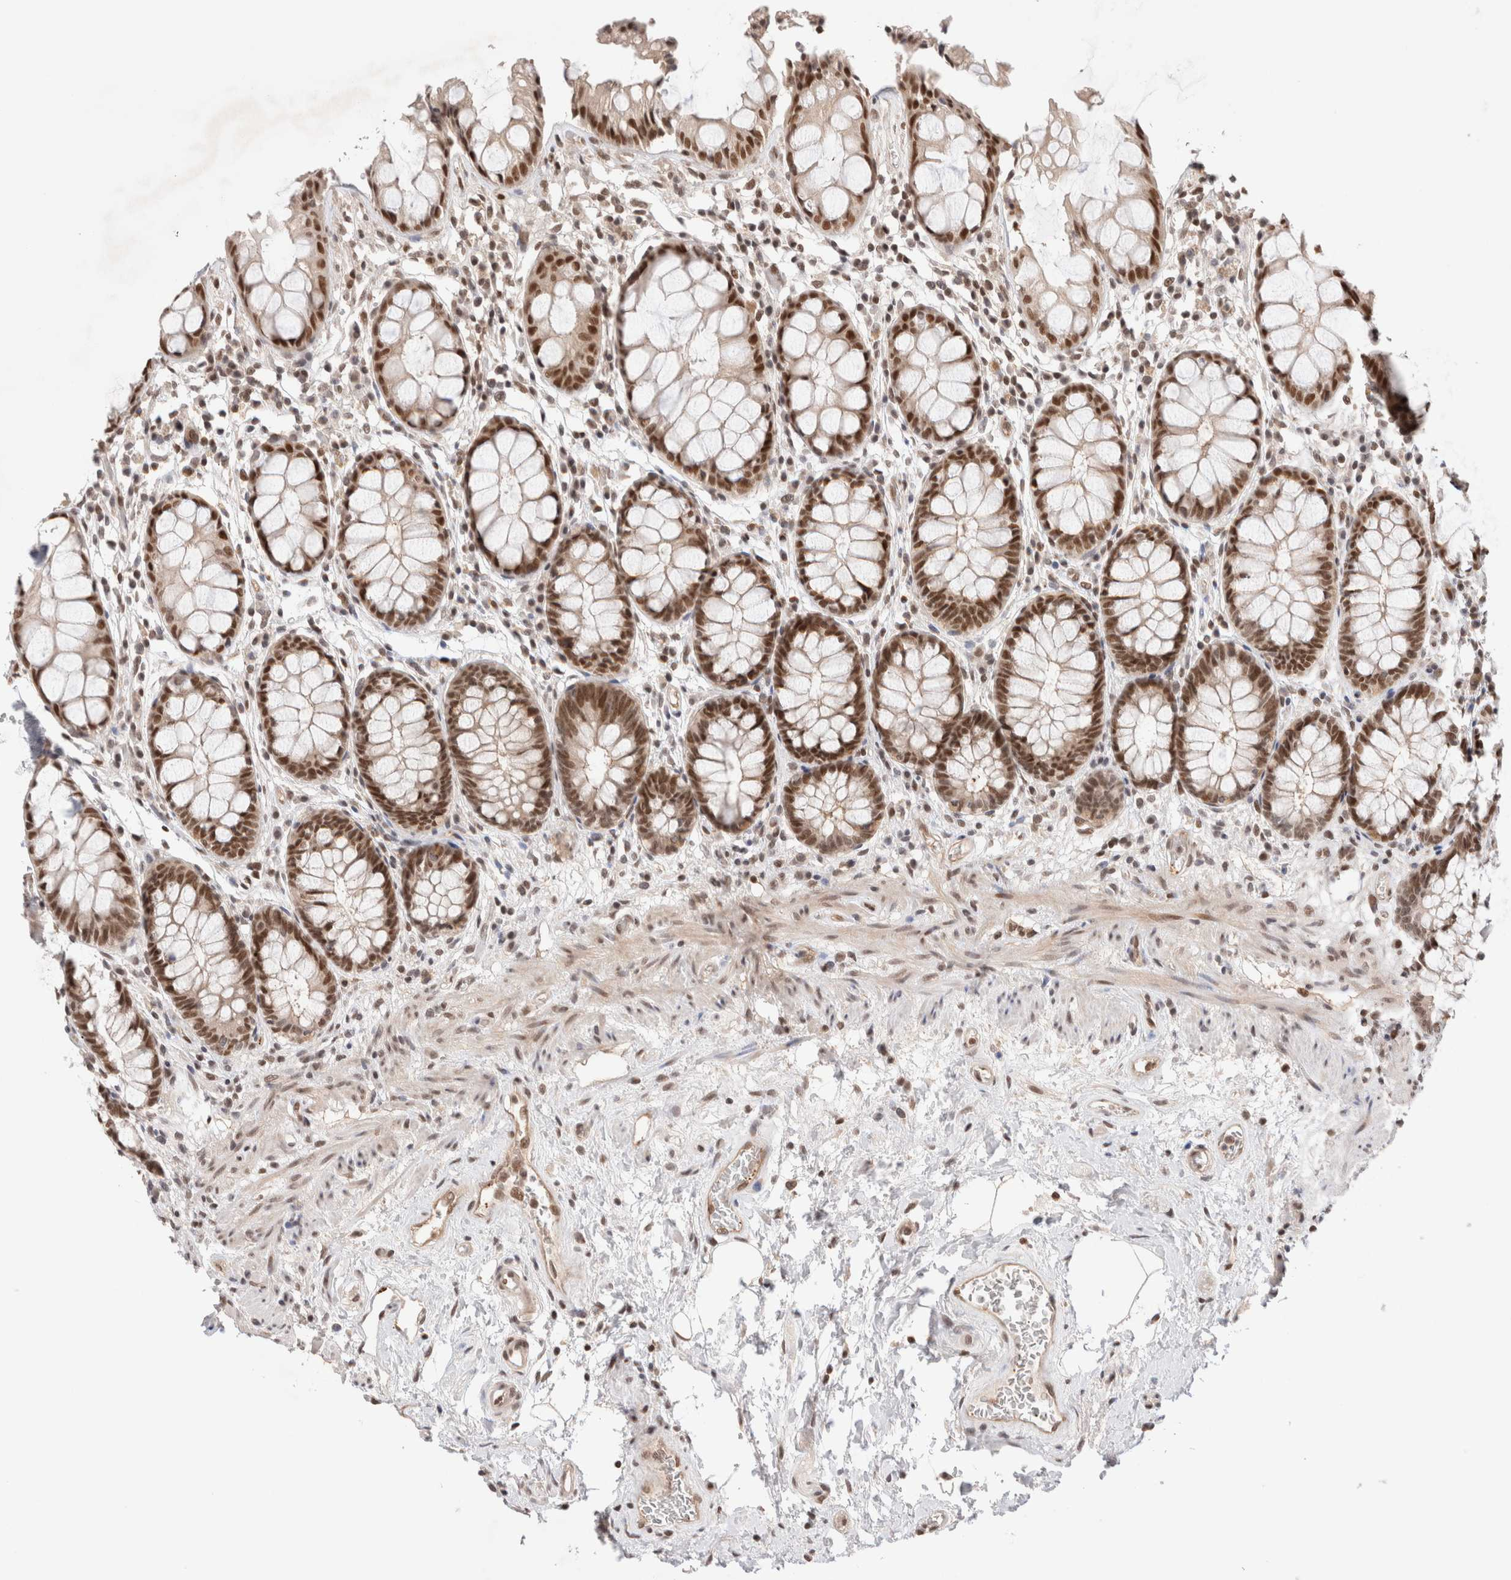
{"staining": {"intensity": "strong", "quantity": ">75%", "location": "nuclear"}, "tissue": "rectum", "cell_type": "Glandular cells", "image_type": "normal", "snomed": [{"axis": "morphology", "description": "Normal tissue, NOS"}, {"axis": "topography", "description": "Rectum"}], "caption": "Glandular cells reveal high levels of strong nuclear positivity in approximately >75% of cells in unremarkable human rectum.", "gene": "GATAD2A", "patient": {"sex": "male", "age": 64}}